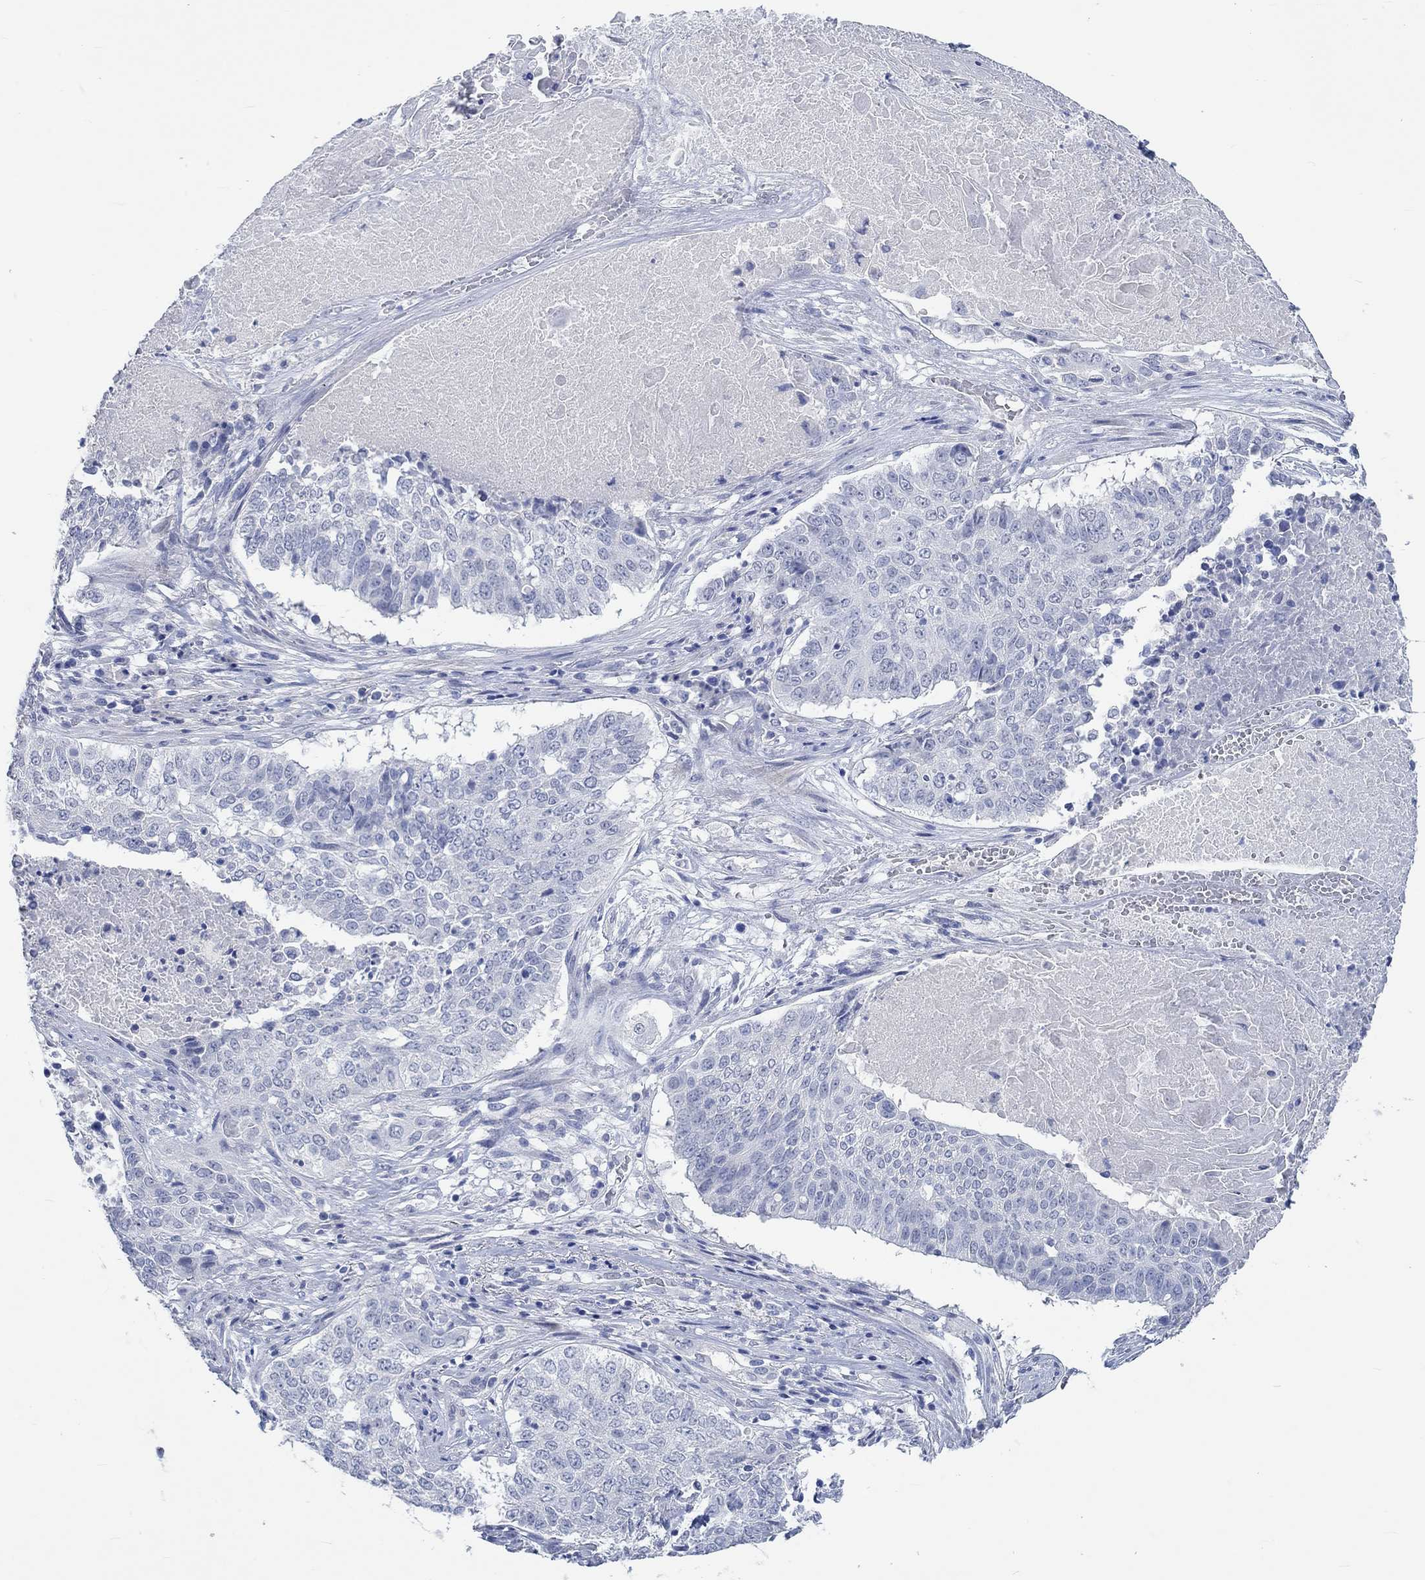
{"staining": {"intensity": "negative", "quantity": "none", "location": "none"}, "tissue": "lung cancer", "cell_type": "Tumor cells", "image_type": "cancer", "snomed": [{"axis": "morphology", "description": "Squamous cell carcinoma, NOS"}, {"axis": "topography", "description": "Lung"}], "caption": "Tumor cells show no significant protein staining in squamous cell carcinoma (lung). Nuclei are stained in blue.", "gene": "C4orf47", "patient": {"sex": "male", "age": 64}}